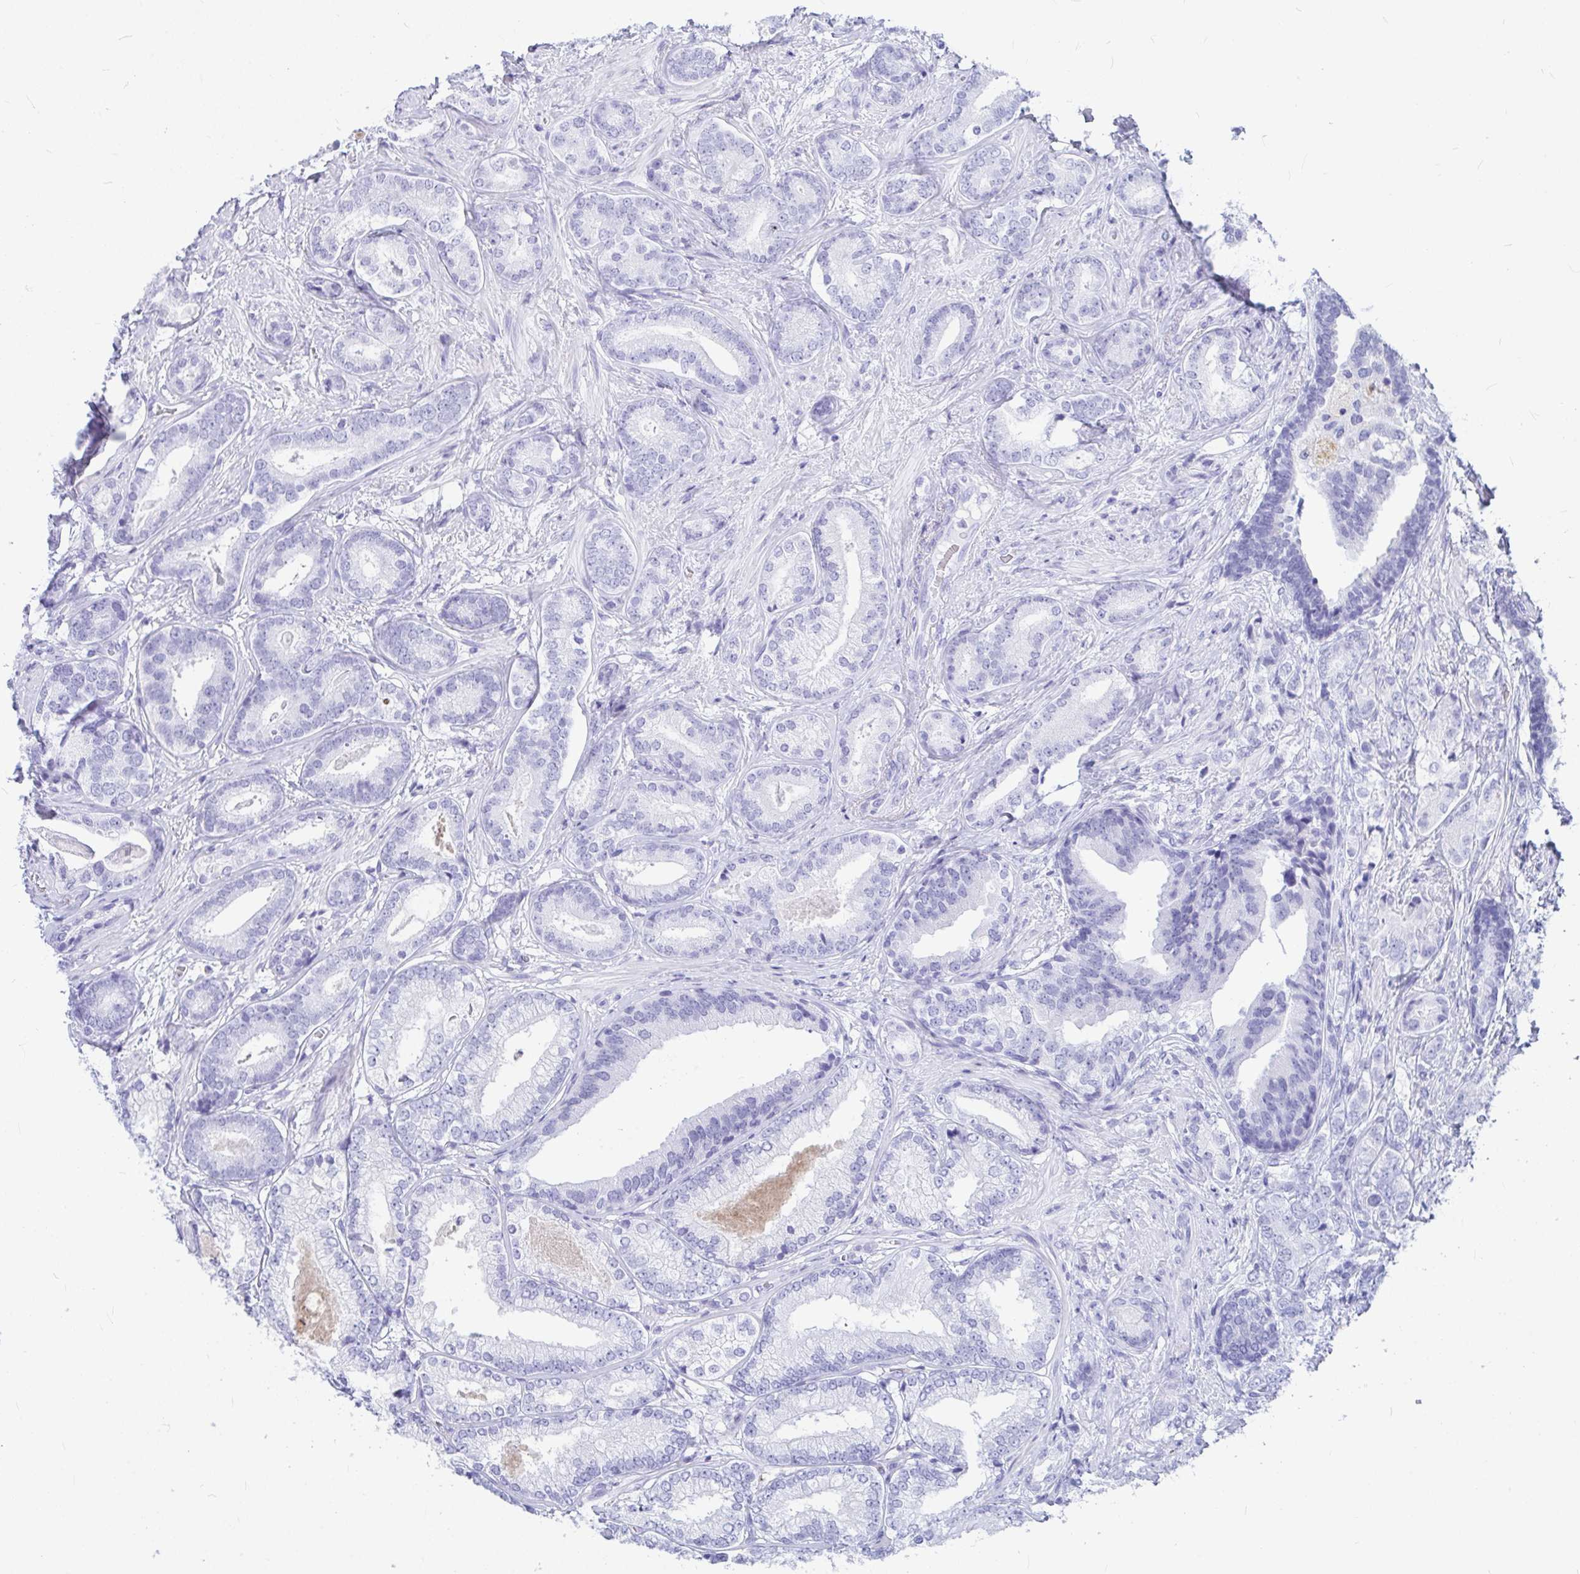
{"staining": {"intensity": "negative", "quantity": "none", "location": "none"}, "tissue": "prostate cancer", "cell_type": "Tumor cells", "image_type": "cancer", "snomed": [{"axis": "morphology", "description": "Adenocarcinoma, High grade"}, {"axis": "topography", "description": "Prostate"}], "caption": "Immunohistochemistry (IHC) of adenocarcinoma (high-grade) (prostate) shows no expression in tumor cells.", "gene": "OR5J2", "patient": {"sex": "male", "age": 62}}